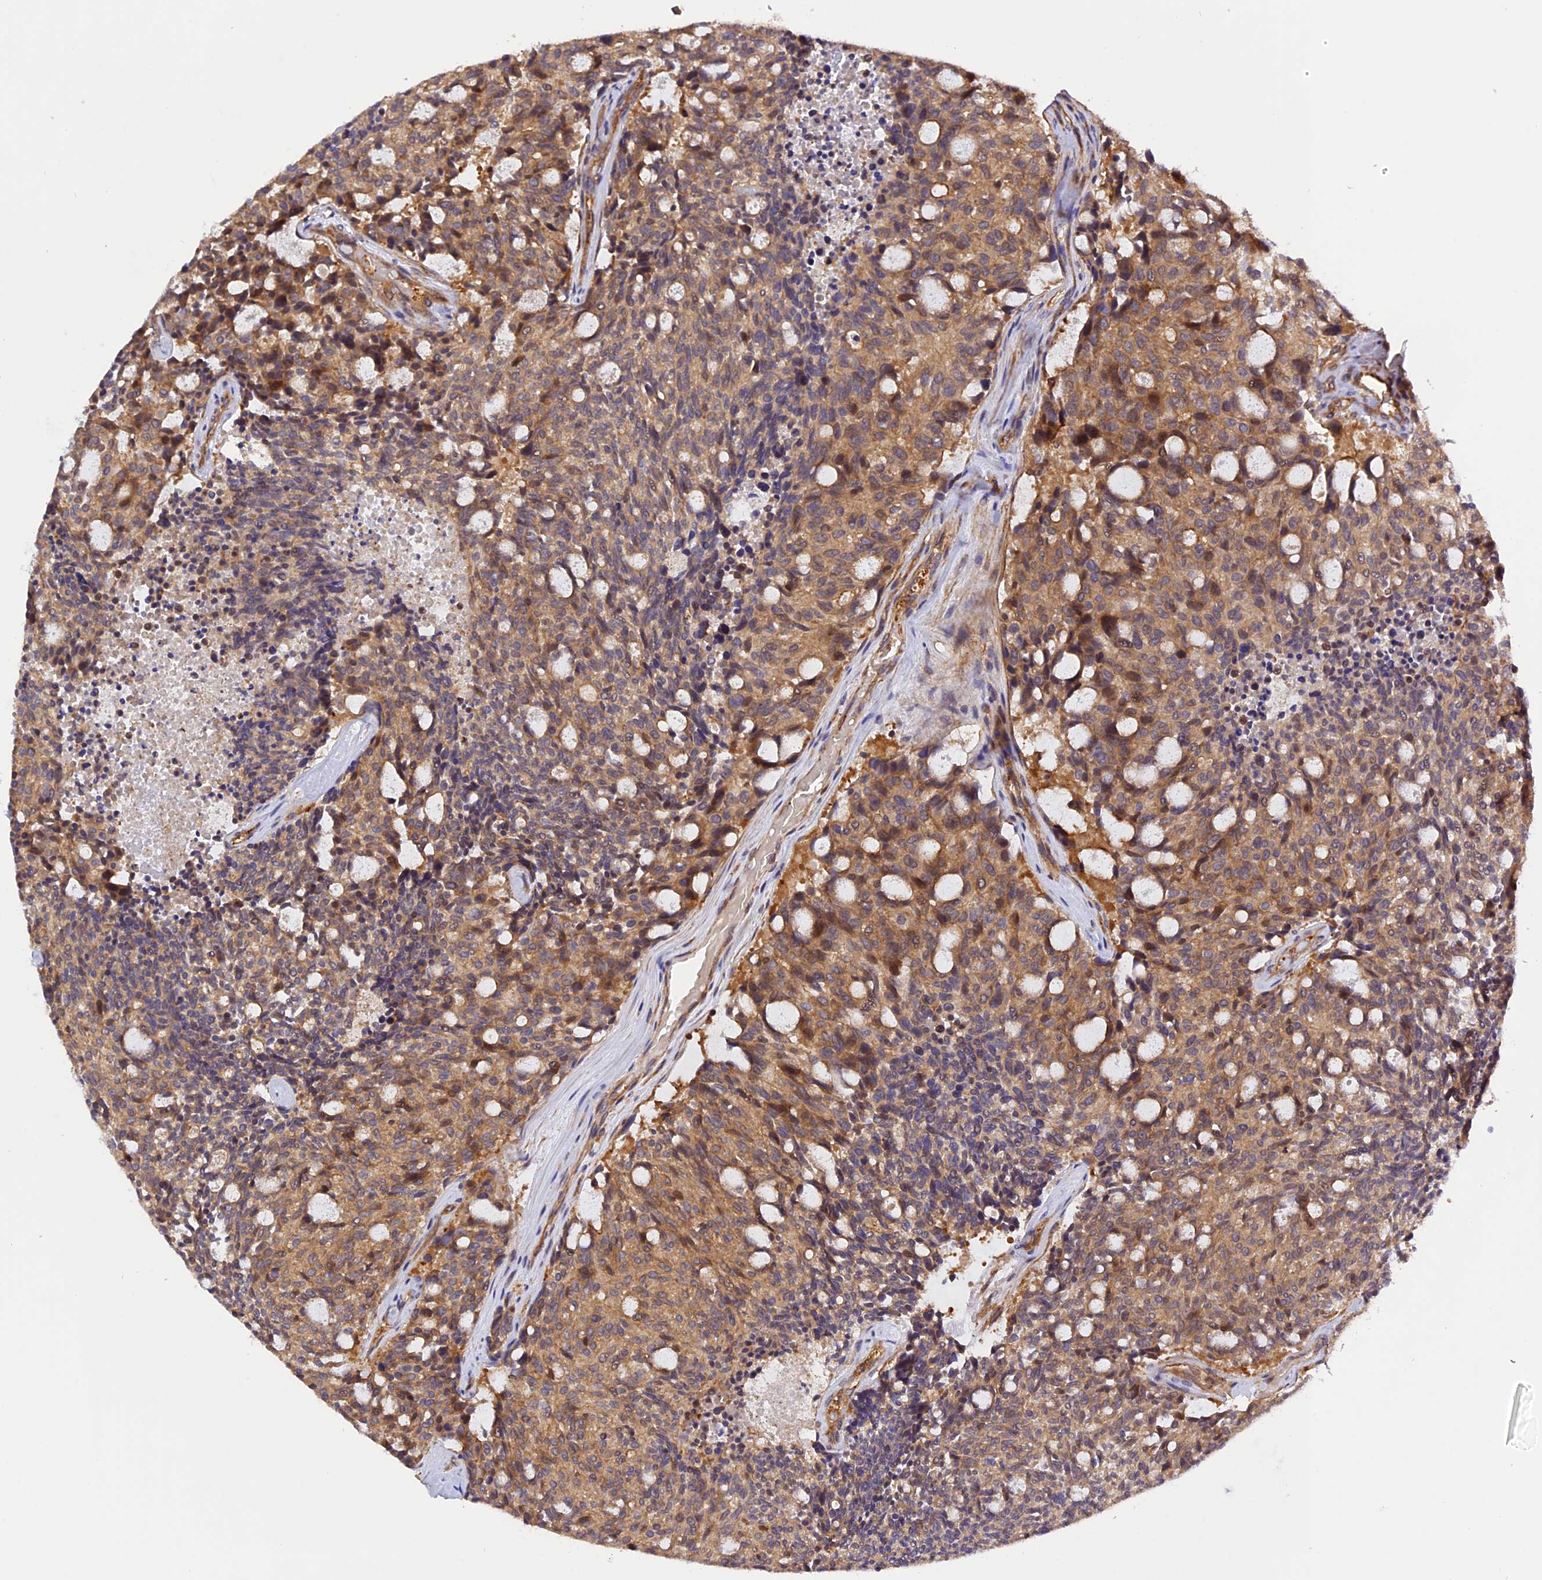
{"staining": {"intensity": "moderate", "quantity": "25%-75%", "location": "cytoplasmic/membranous"}, "tissue": "carcinoid", "cell_type": "Tumor cells", "image_type": "cancer", "snomed": [{"axis": "morphology", "description": "Carcinoid, malignant, NOS"}, {"axis": "topography", "description": "Pancreas"}], "caption": "Immunohistochemistry (IHC) micrograph of neoplastic tissue: human carcinoid (malignant) stained using immunohistochemistry exhibits medium levels of moderate protein expression localized specifically in the cytoplasmic/membranous of tumor cells, appearing as a cytoplasmic/membranous brown color.", "gene": "C5orf22", "patient": {"sex": "female", "age": 54}}